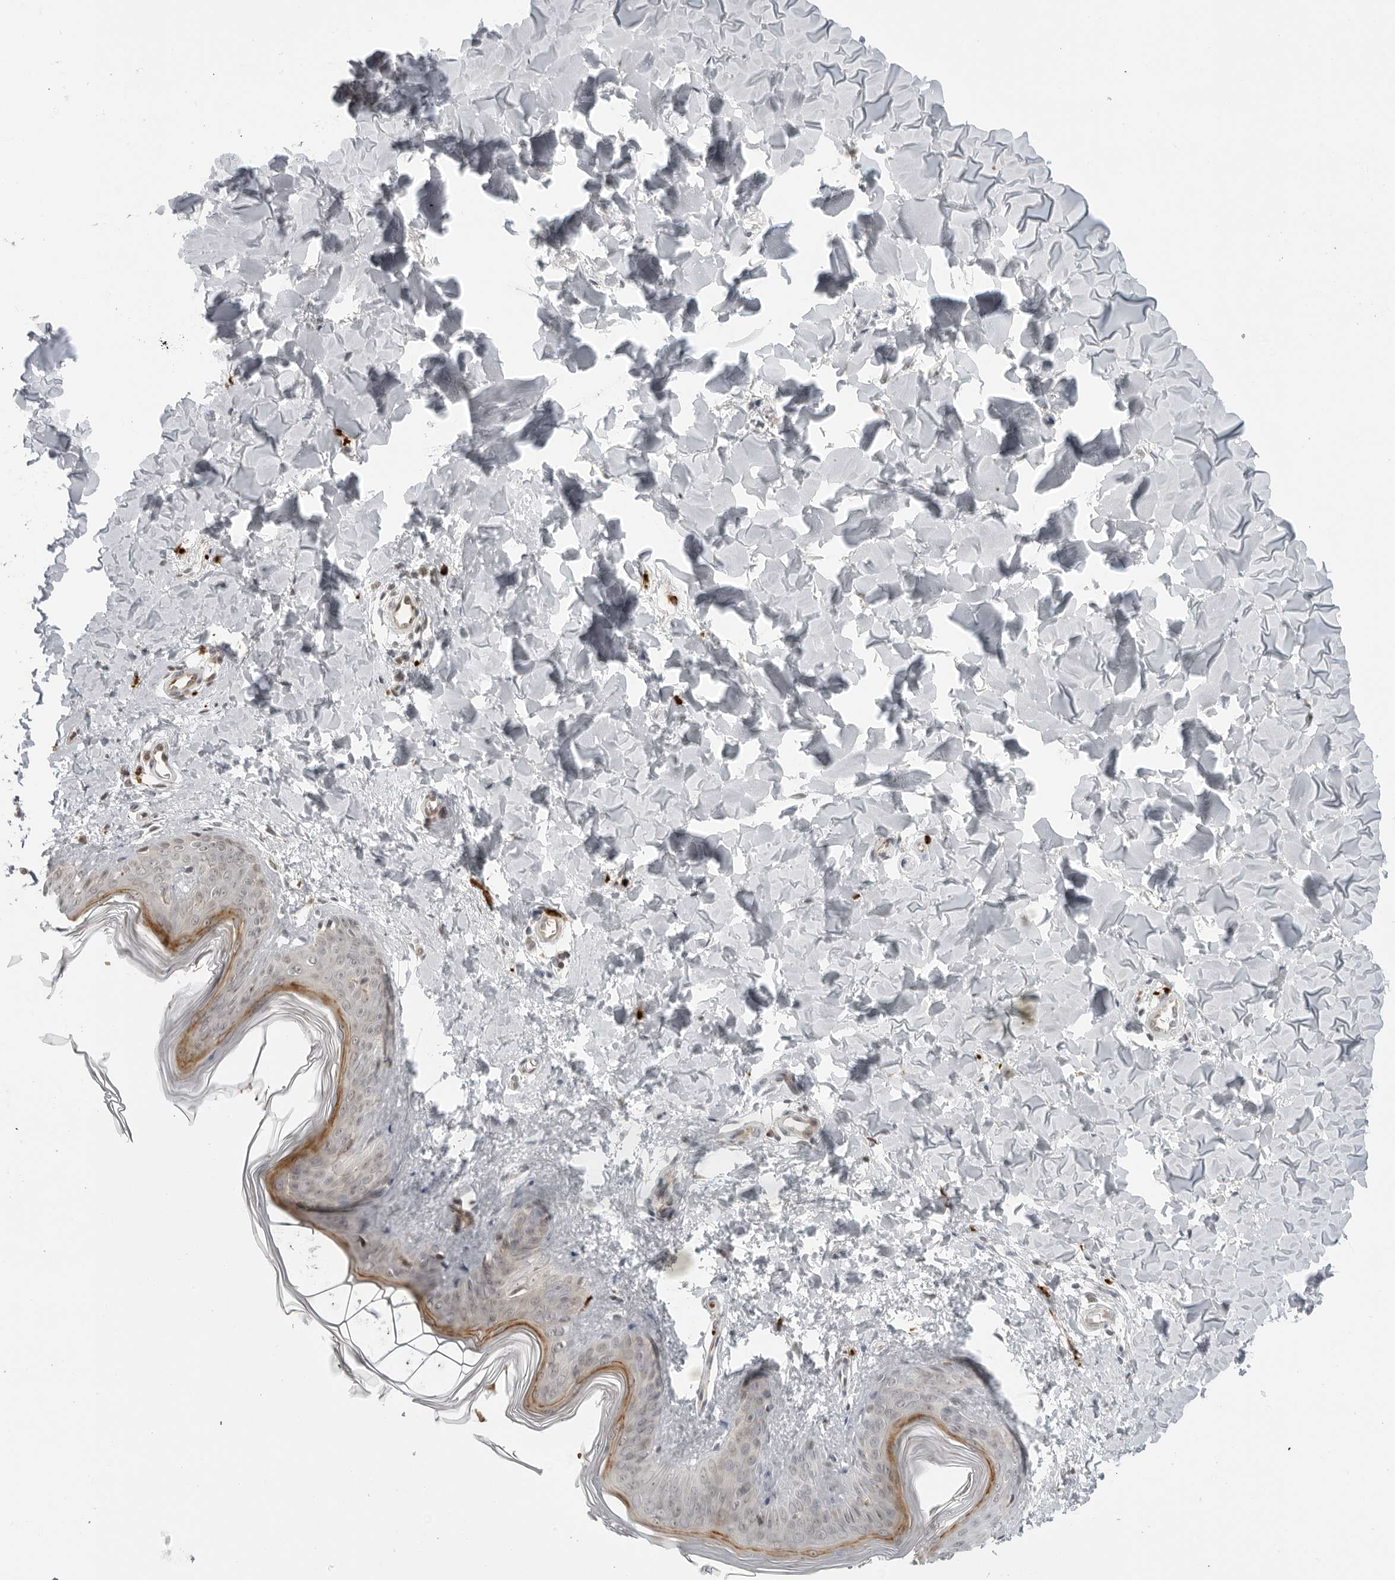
{"staining": {"intensity": "negative", "quantity": "none", "location": "none"}, "tissue": "skin", "cell_type": "Fibroblasts", "image_type": "normal", "snomed": [{"axis": "morphology", "description": "Normal tissue, NOS"}, {"axis": "topography", "description": "Skin"}], "caption": "A high-resolution photomicrograph shows immunohistochemistry (IHC) staining of benign skin, which exhibits no significant staining in fibroblasts.", "gene": "SUGCT", "patient": {"sex": "female", "age": 17}}